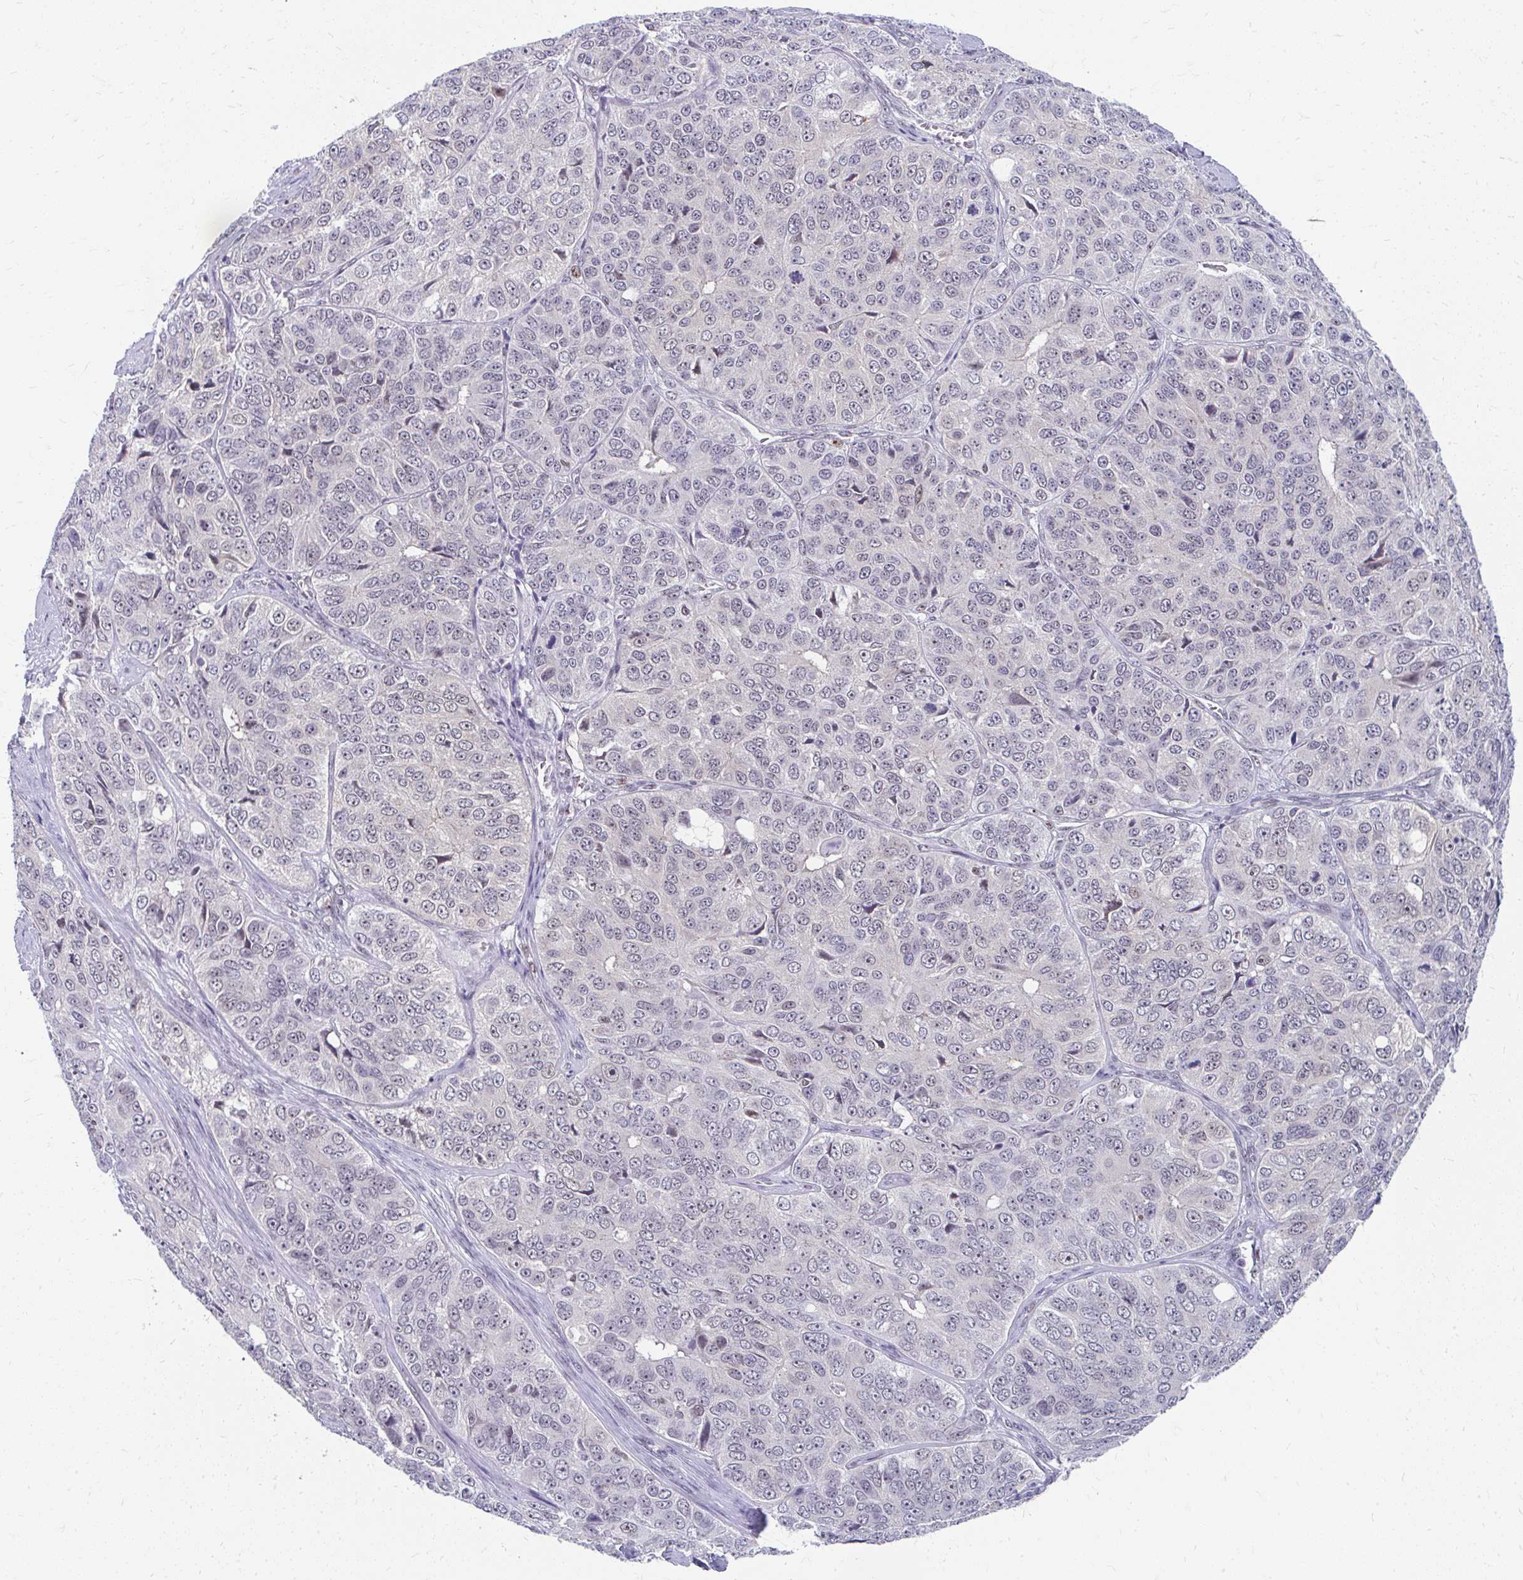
{"staining": {"intensity": "weak", "quantity": "25%-75%", "location": "nuclear"}, "tissue": "ovarian cancer", "cell_type": "Tumor cells", "image_type": "cancer", "snomed": [{"axis": "morphology", "description": "Carcinoma, endometroid"}, {"axis": "topography", "description": "Ovary"}], "caption": "Immunohistochemistry (IHC) (DAB (3,3'-diaminobenzidine)) staining of endometroid carcinoma (ovarian) shows weak nuclear protein positivity in about 25%-75% of tumor cells.", "gene": "GTF2H1", "patient": {"sex": "female", "age": 51}}